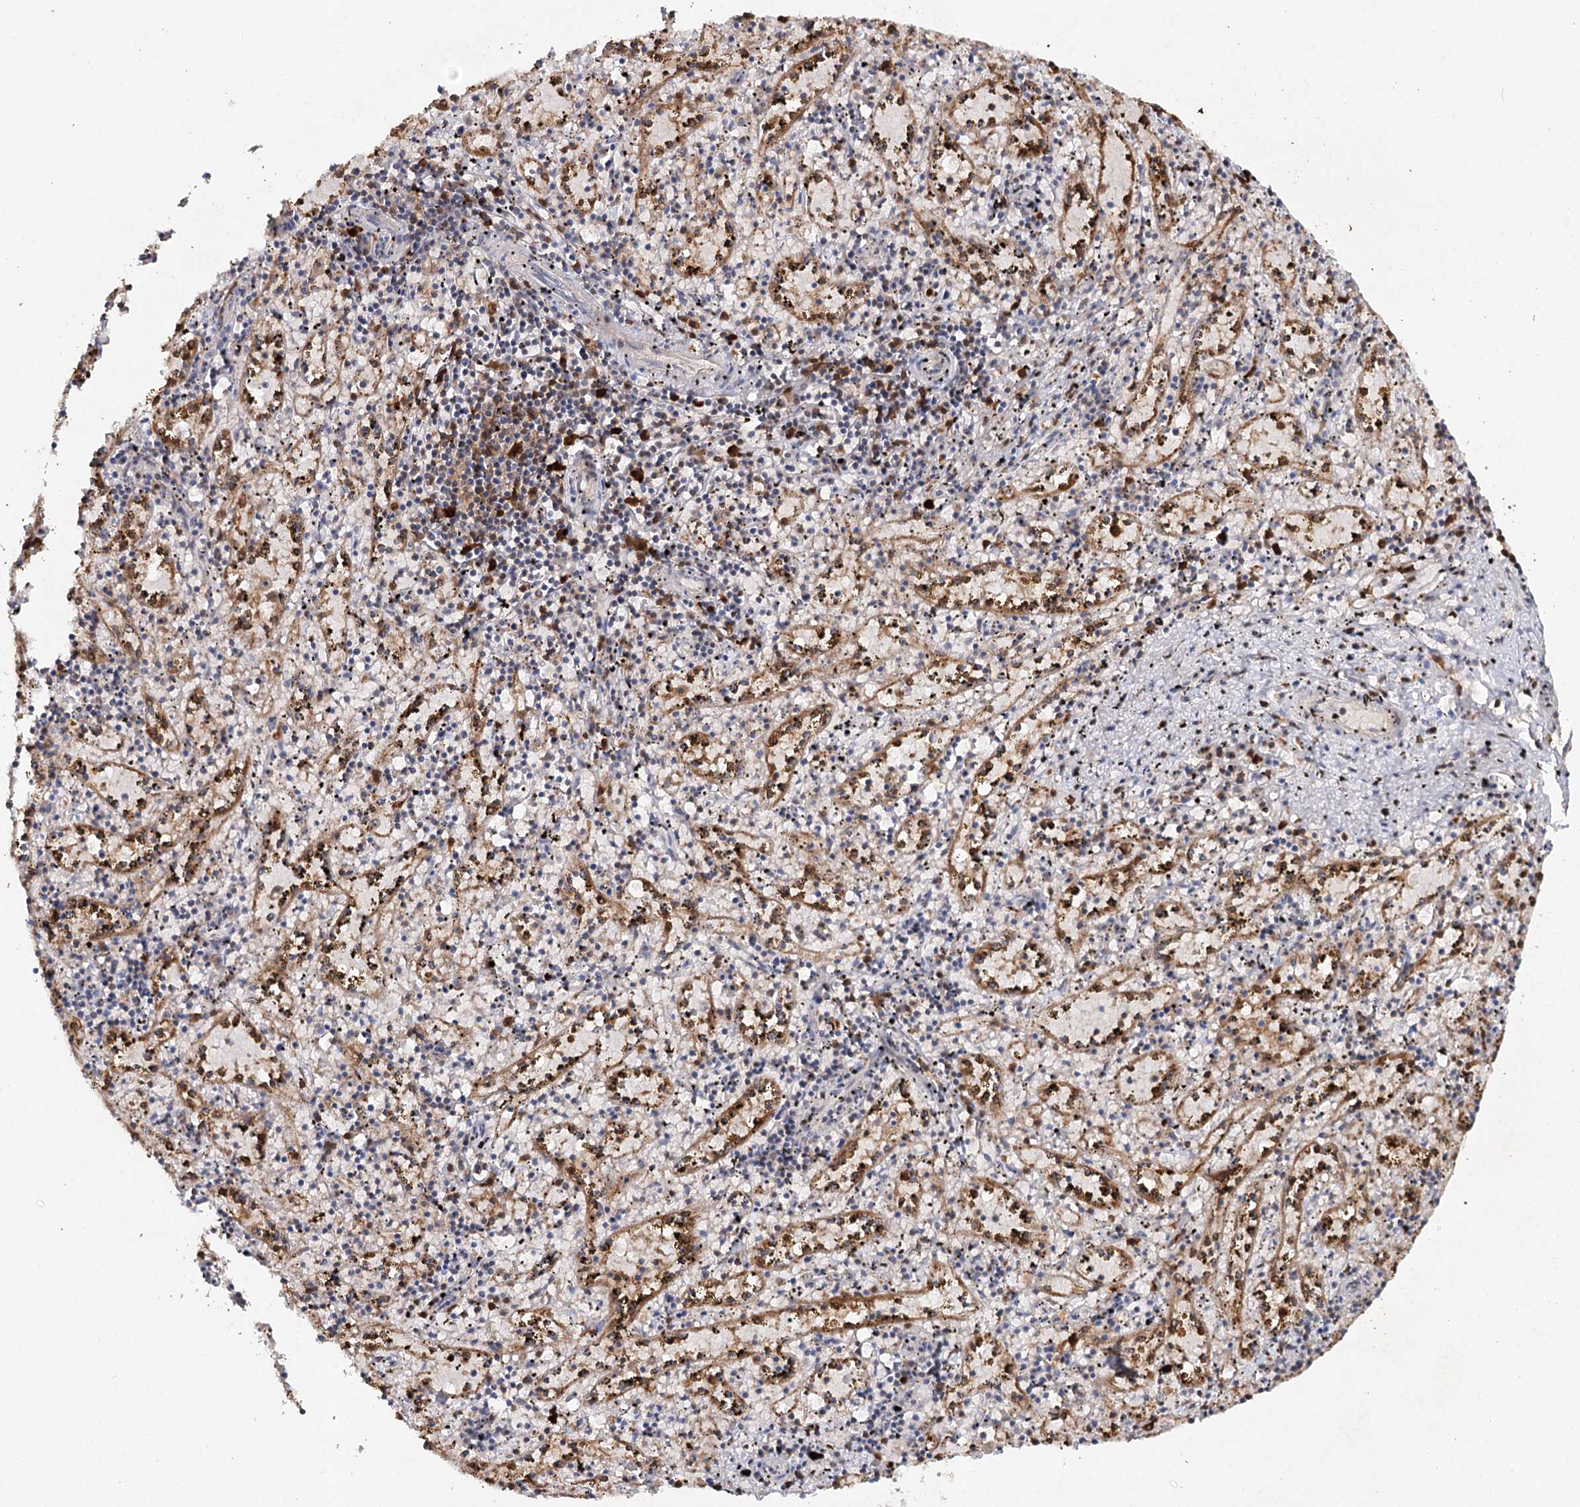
{"staining": {"intensity": "moderate", "quantity": "25%-75%", "location": "cytoplasmic/membranous"}, "tissue": "spleen", "cell_type": "Cells in red pulp", "image_type": "normal", "snomed": [{"axis": "morphology", "description": "Normal tissue, NOS"}, {"axis": "topography", "description": "Spleen"}], "caption": "About 25%-75% of cells in red pulp in normal human spleen reveal moderate cytoplasmic/membranous protein staining as visualized by brown immunohistochemical staining.", "gene": "SLC41A2", "patient": {"sex": "male", "age": 11}}